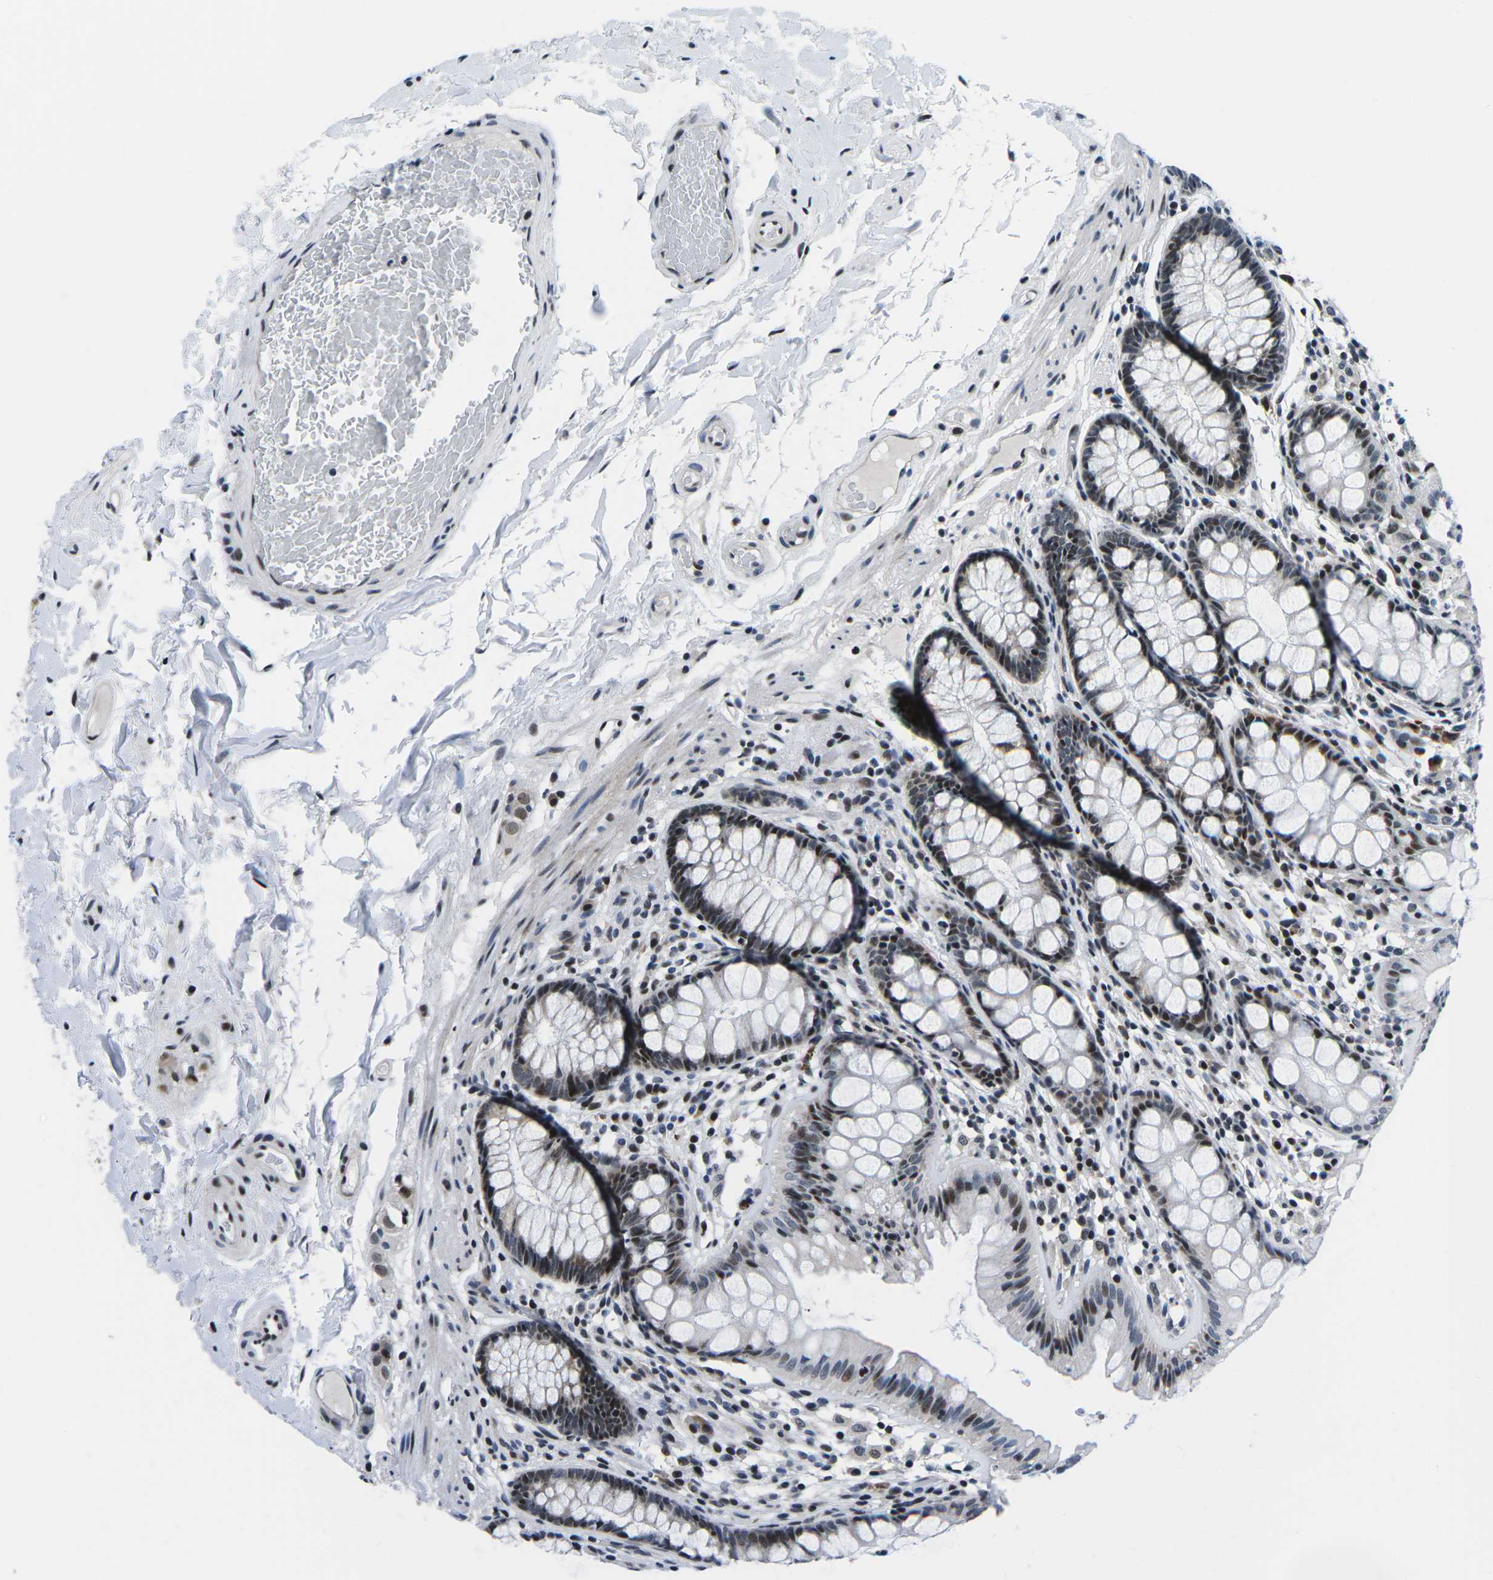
{"staining": {"intensity": "strong", "quantity": ">75%", "location": "nuclear"}, "tissue": "colon", "cell_type": "Endothelial cells", "image_type": "normal", "snomed": [{"axis": "morphology", "description": "Normal tissue, NOS"}, {"axis": "topography", "description": "Colon"}], "caption": "Colon stained with IHC demonstrates strong nuclear positivity in approximately >75% of endothelial cells. Using DAB (brown) and hematoxylin (blue) stains, captured at high magnification using brightfield microscopy.", "gene": "CDC73", "patient": {"sex": "female", "age": 56}}